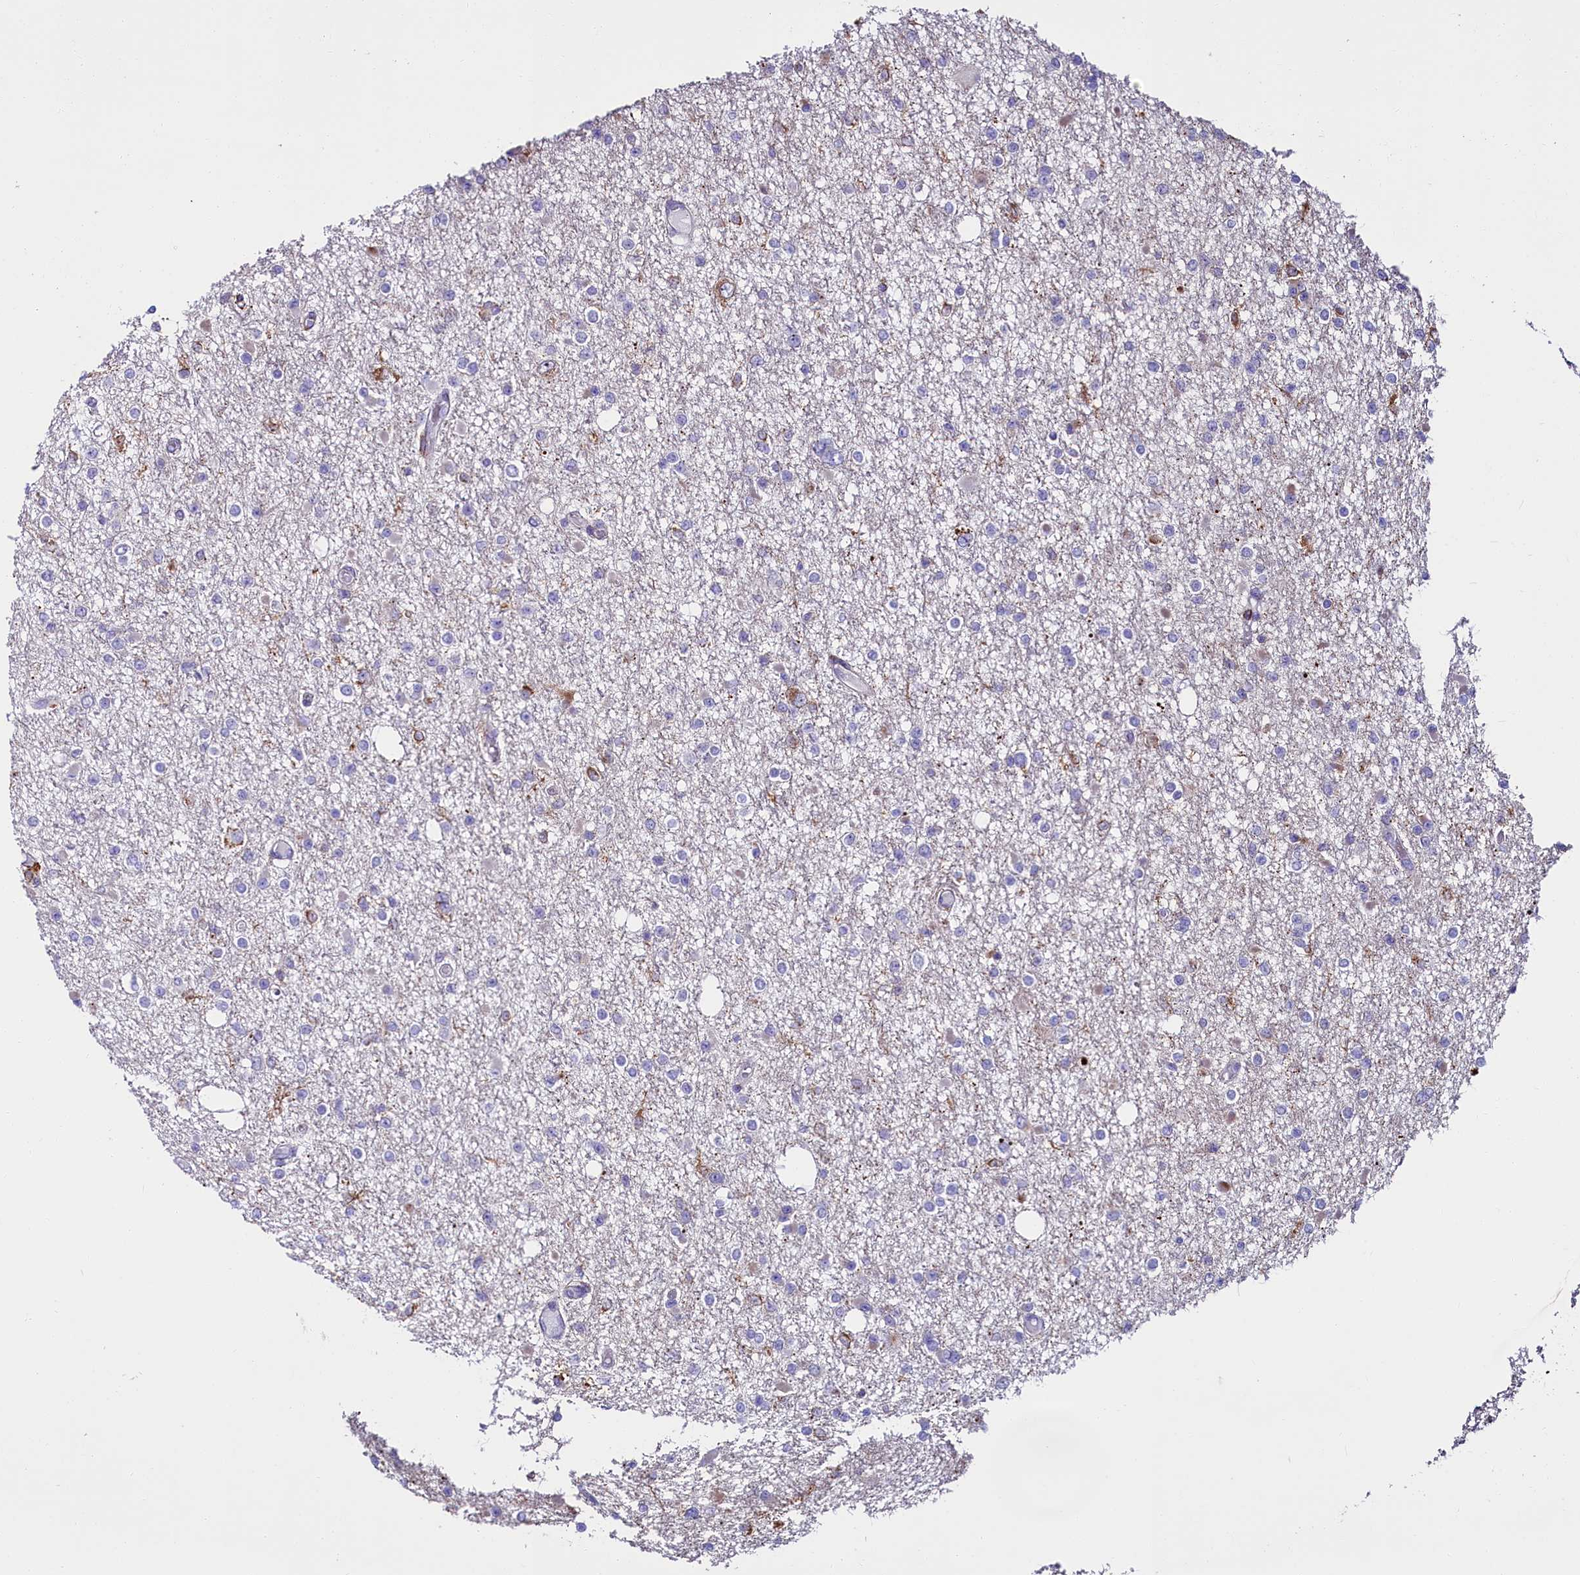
{"staining": {"intensity": "negative", "quantity": "none", "location": "none"}, "tissue": "glioma", "cell_type": "Tumor cells", "image_type": "cancer", "snomed": [{"axis": "morphology", "description": "Glioma, malignant, Low grade"}, {"axis": "topography", "description": "Brain"}], "caption": "Malignant low-grade glioma stained for a protein using IHC displays no staining tumor cells.", "gene": "IL20RA", "patient": {"sex": "female", "age": 22}}